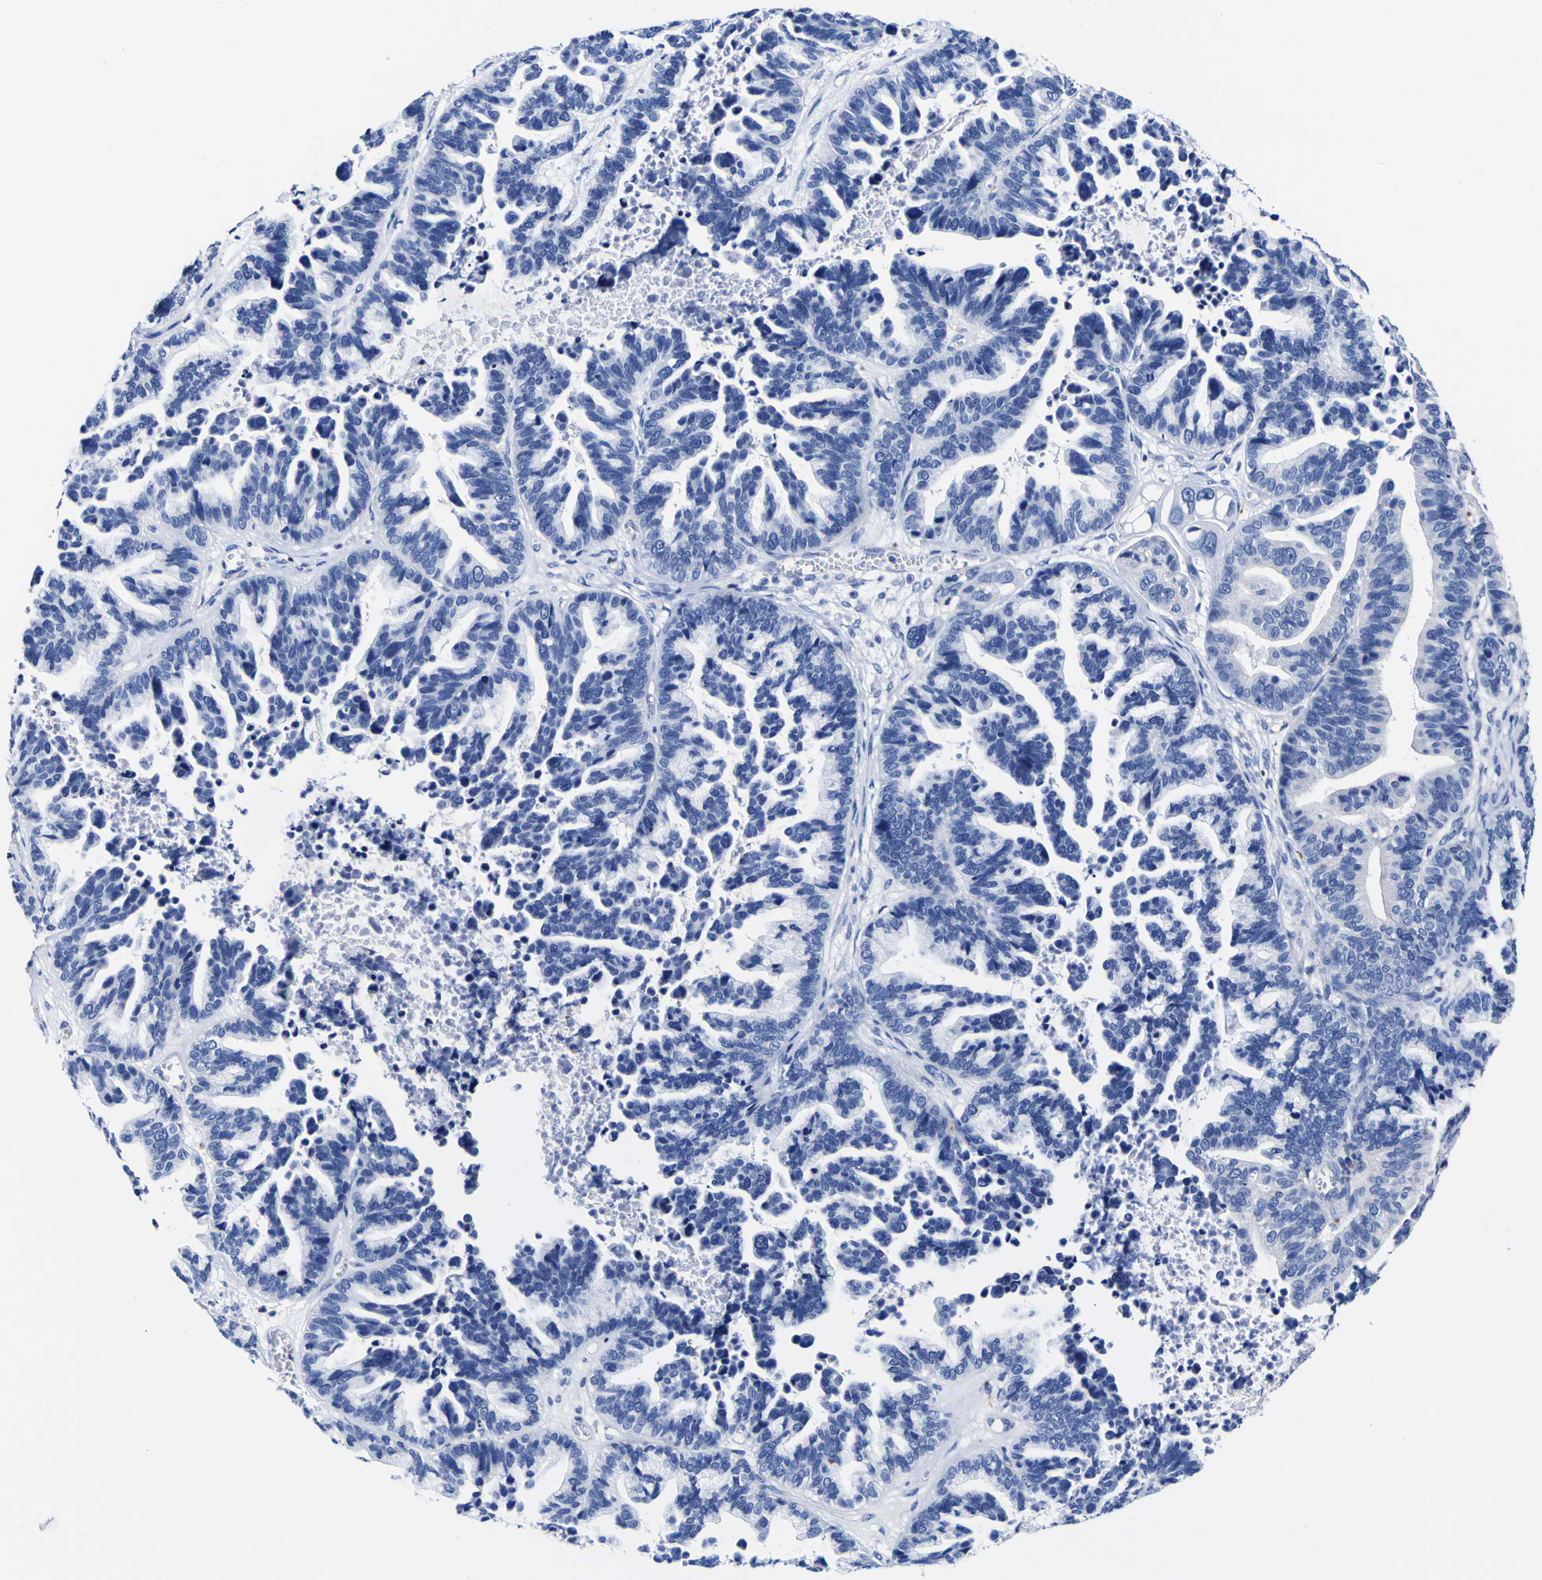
{"staining": {"intensity": "negative", "quantity": "none", "location": "none"}, "tissue": "ovarian cancer", "cell_type": "Tumor cells", "image_type": "cancer", "snomed": [{"axis": "morphology", "description": "Cystadenocarcinoma, serous, NOS"}, {"axis": "topography", "description": "Ovary"}], "caption": "The immunohistochemistry photomicrograph has no significant positivity in tumor cells of ovarian serous cystadenocarcinoma tissue.", "gene": "HLA-DQA1", "patient": {"sex": "female", "age": 56}}